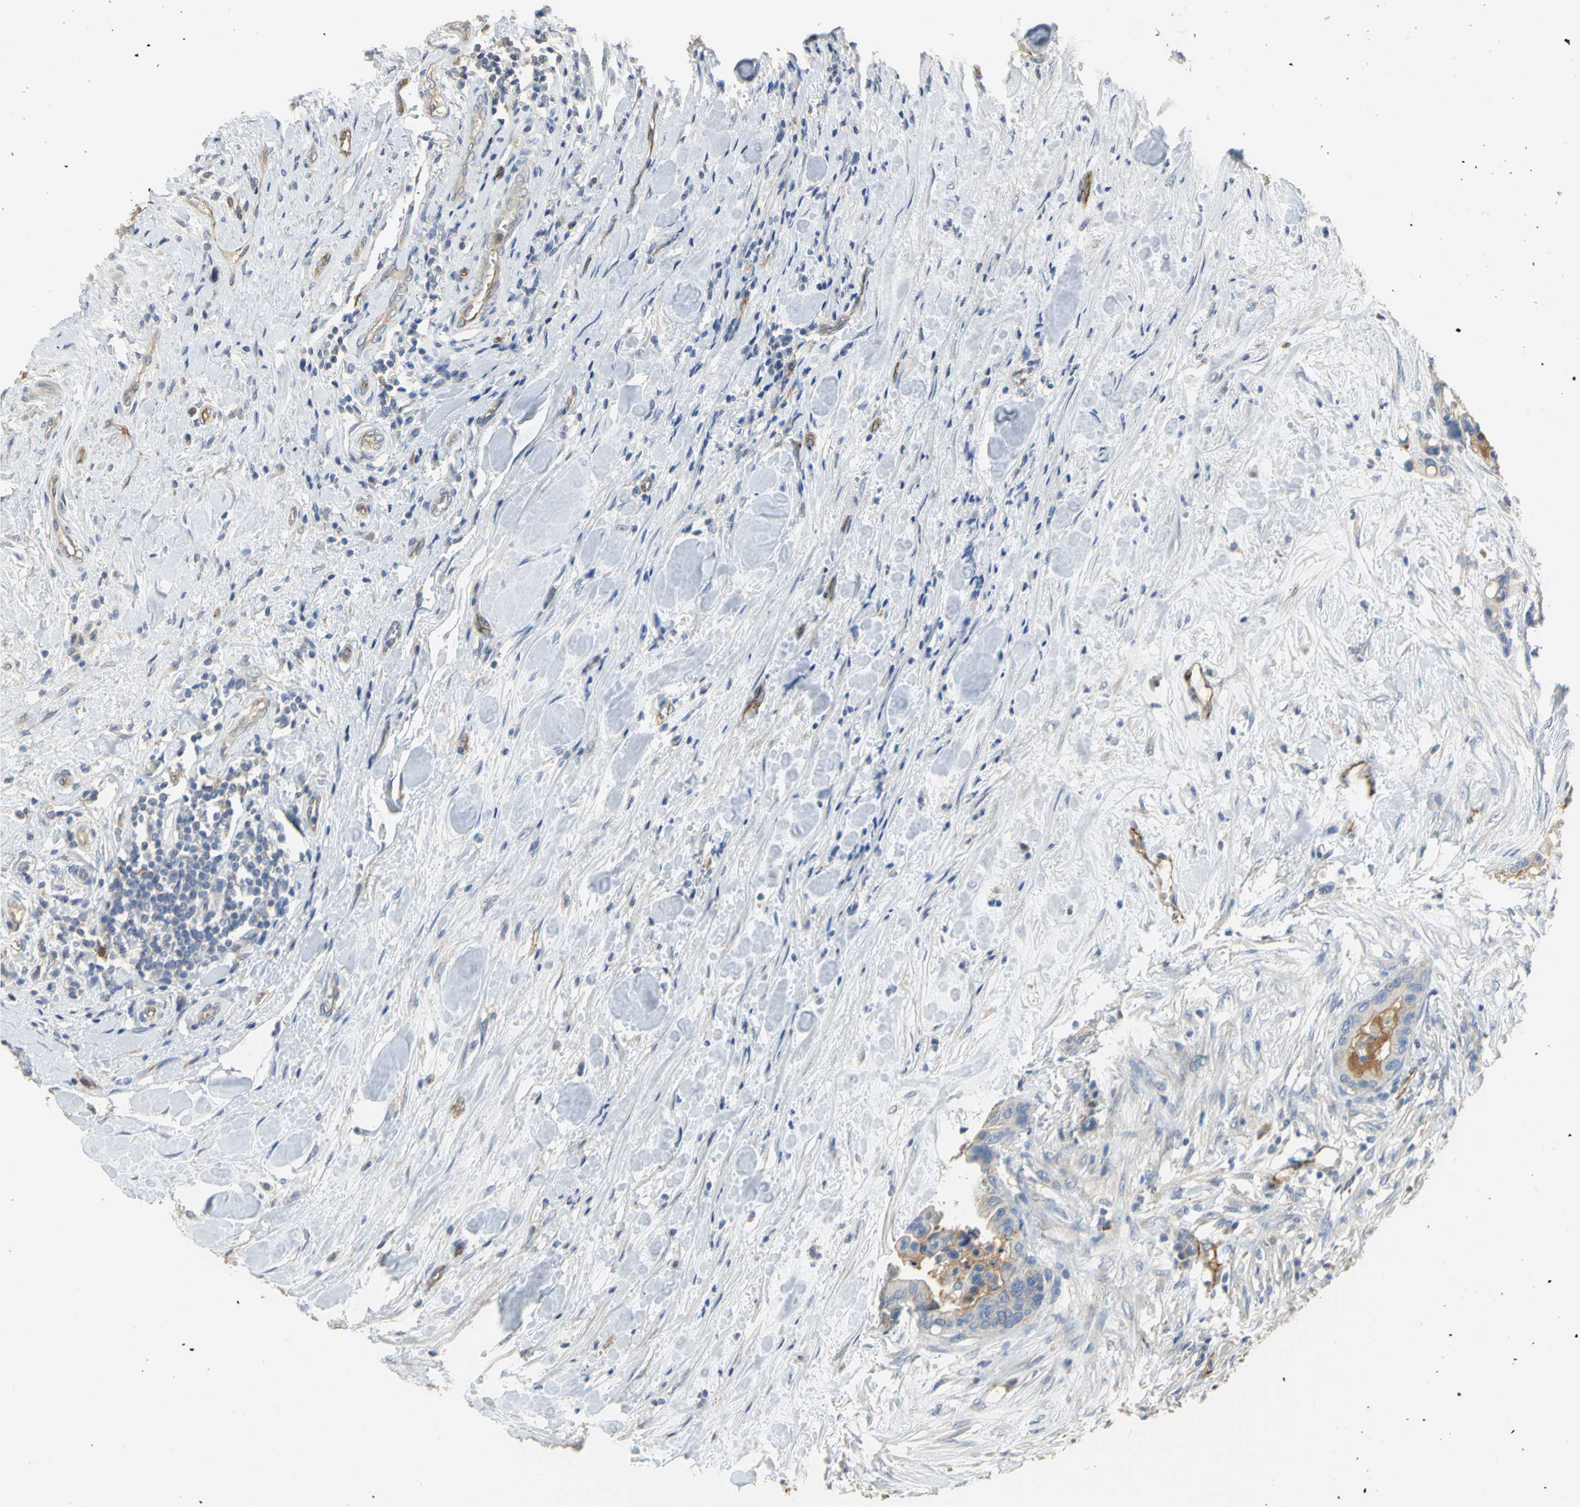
{"staining": {"intensity": "moderate", "quantity": "<25%", "location": "cytoplasmic/membranous"}, "tissue": "colorectal cancer", "cell_type": "Tumor cells", "image_type": "cancer", "snomed": [{"axis": "morphology", "description": "Adenocarcinoma, NOS"}, {"axis": "topography", "description": "Colon"}], "caption": "The photomicrograph shows staining of colorectal cancer (adenocarcinoma), revealing moderate cytoplasmic/membranous protein positivity (brown color) within tumor cells. Nuclei are stained in blue.", "gene": "DLGAP5", "patient": {"sex": "male", "age": 82}}